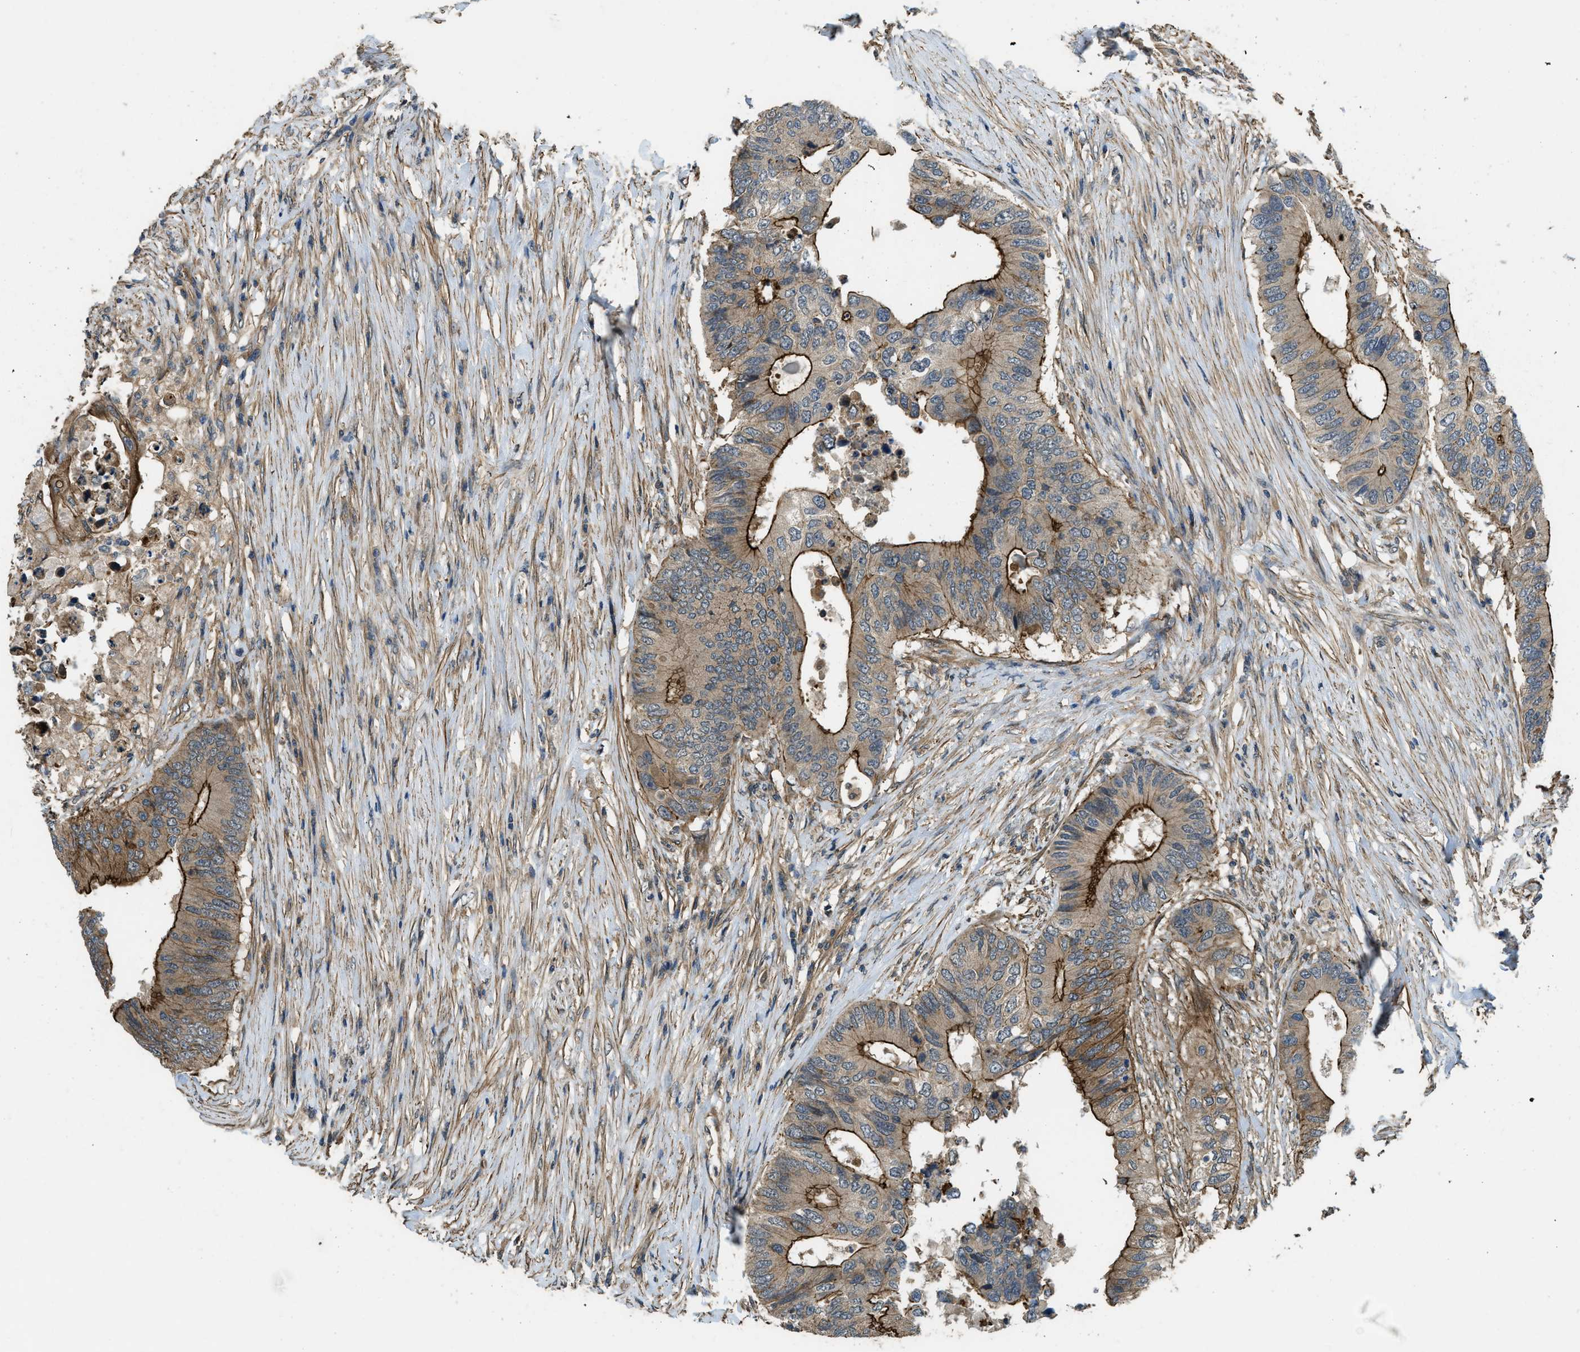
{"staining": {"intensity": "strong", "quantity": "25%-75%", "location": "cytoplasmic/membranous"}, "tissue": "colorectal cancer", "cell_type": "Tumor cells", "image_type": "cancer", "snomed": [{"axis": "morphology", "description": "Adenocarcinoma, NOS"}, {"axis": "topography", "description": "Colon"}], "caption": "Strong cytoplasmic/membranous positivity for a protein is appreciated in approximately 25%-75% of tumor cells of colorectal cancer using IHC.", "gene": "CGN", "patient": {"sex": "male", "age": 71}}